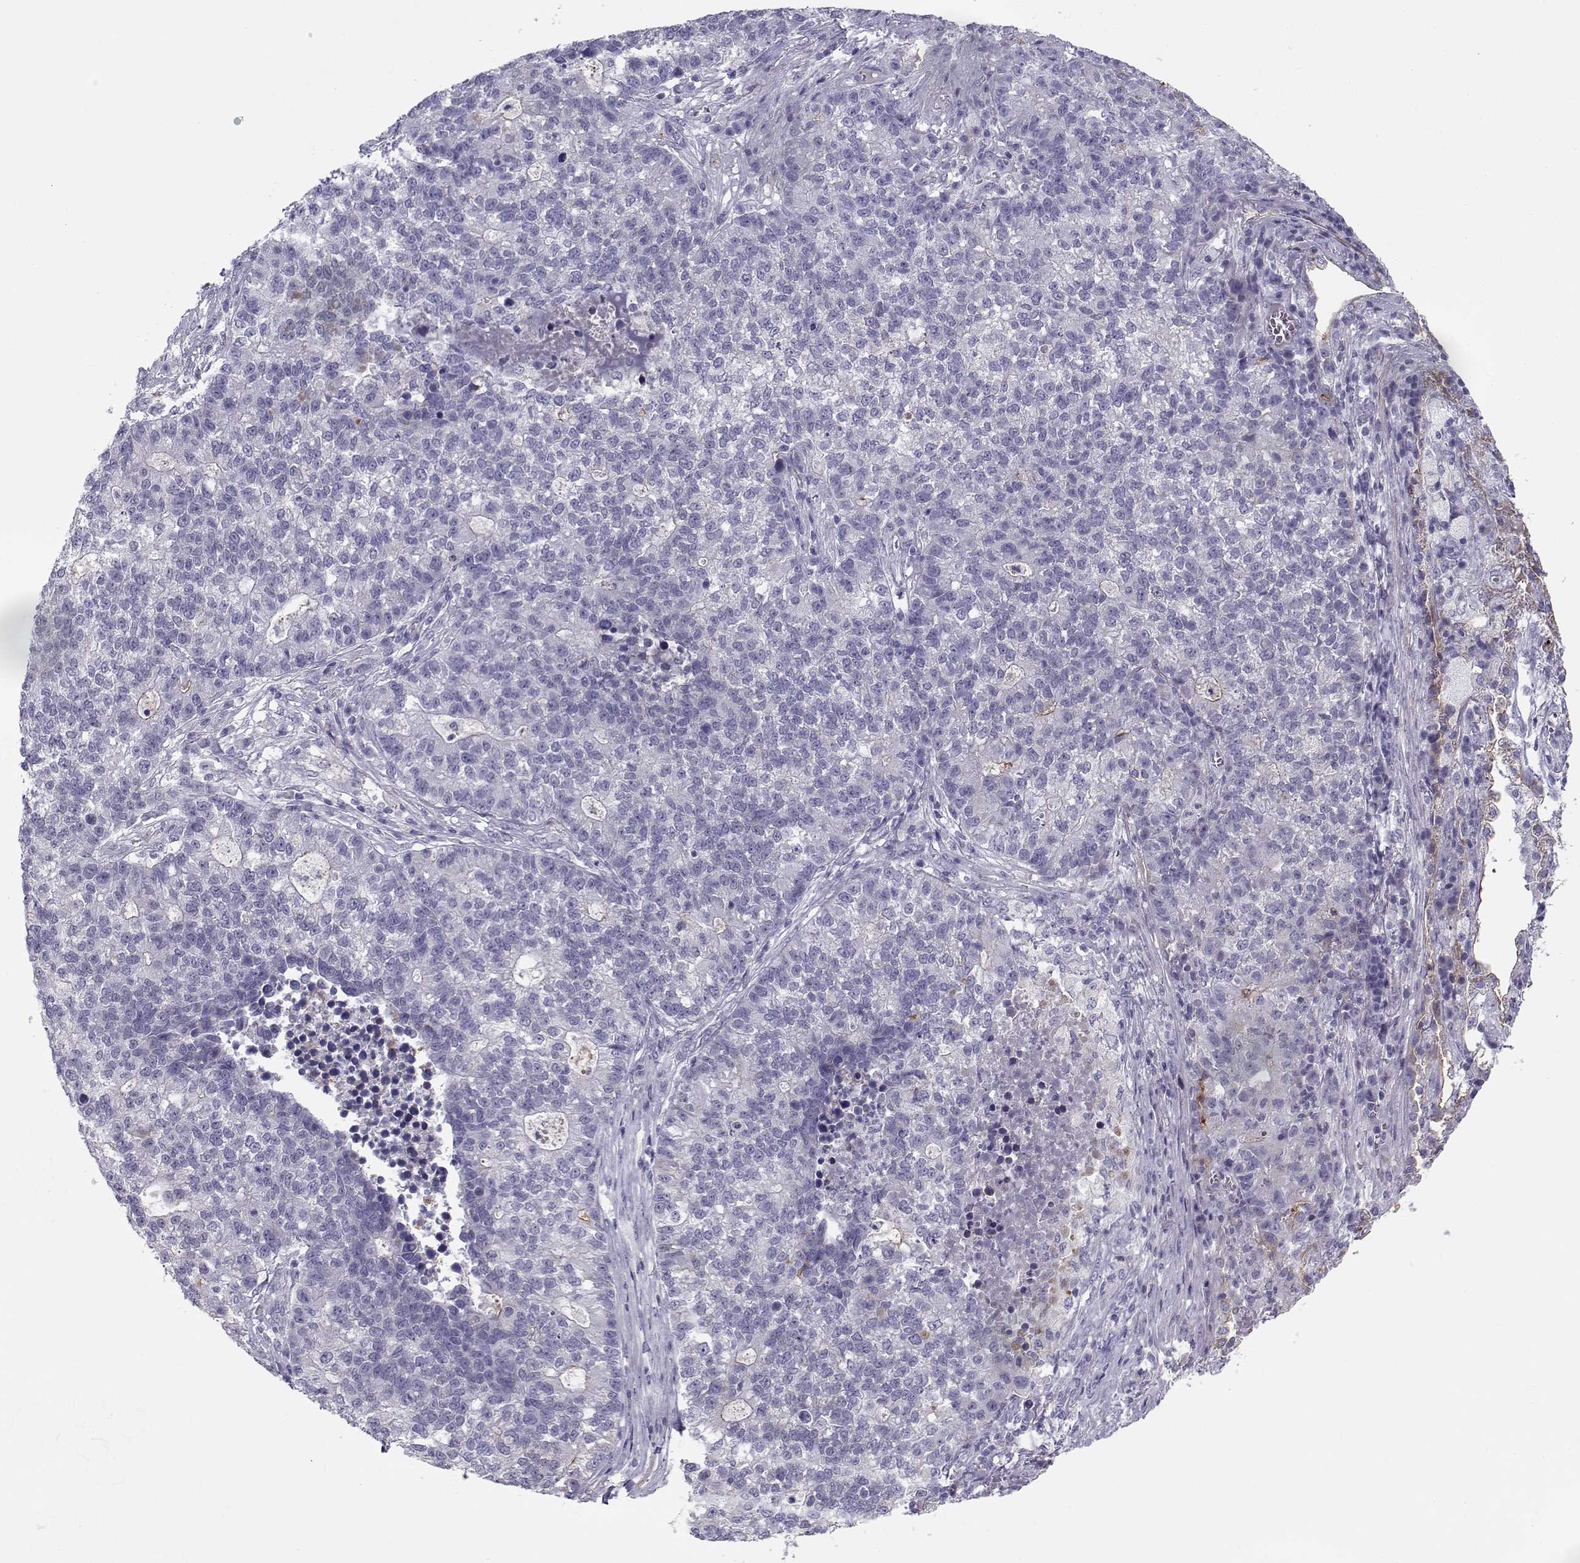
{"staining": {"intensity": "negative", "quantity": "none", "location": "none"}, "tissue": "lung cancer", "cell_type": "Tumor cells", "image_type": "cancer", "snomed": [{"axis": "morphology", "description": "Adenocarcinoma, NOS"}, {"axis": "topography", "description": "Lung"}], "caption": "Tumor cells show no significant protein positivity in adenocarcinoma (lung).", "gene": "CREB3L3", "patient": {"sex": "male", "age": 57}}